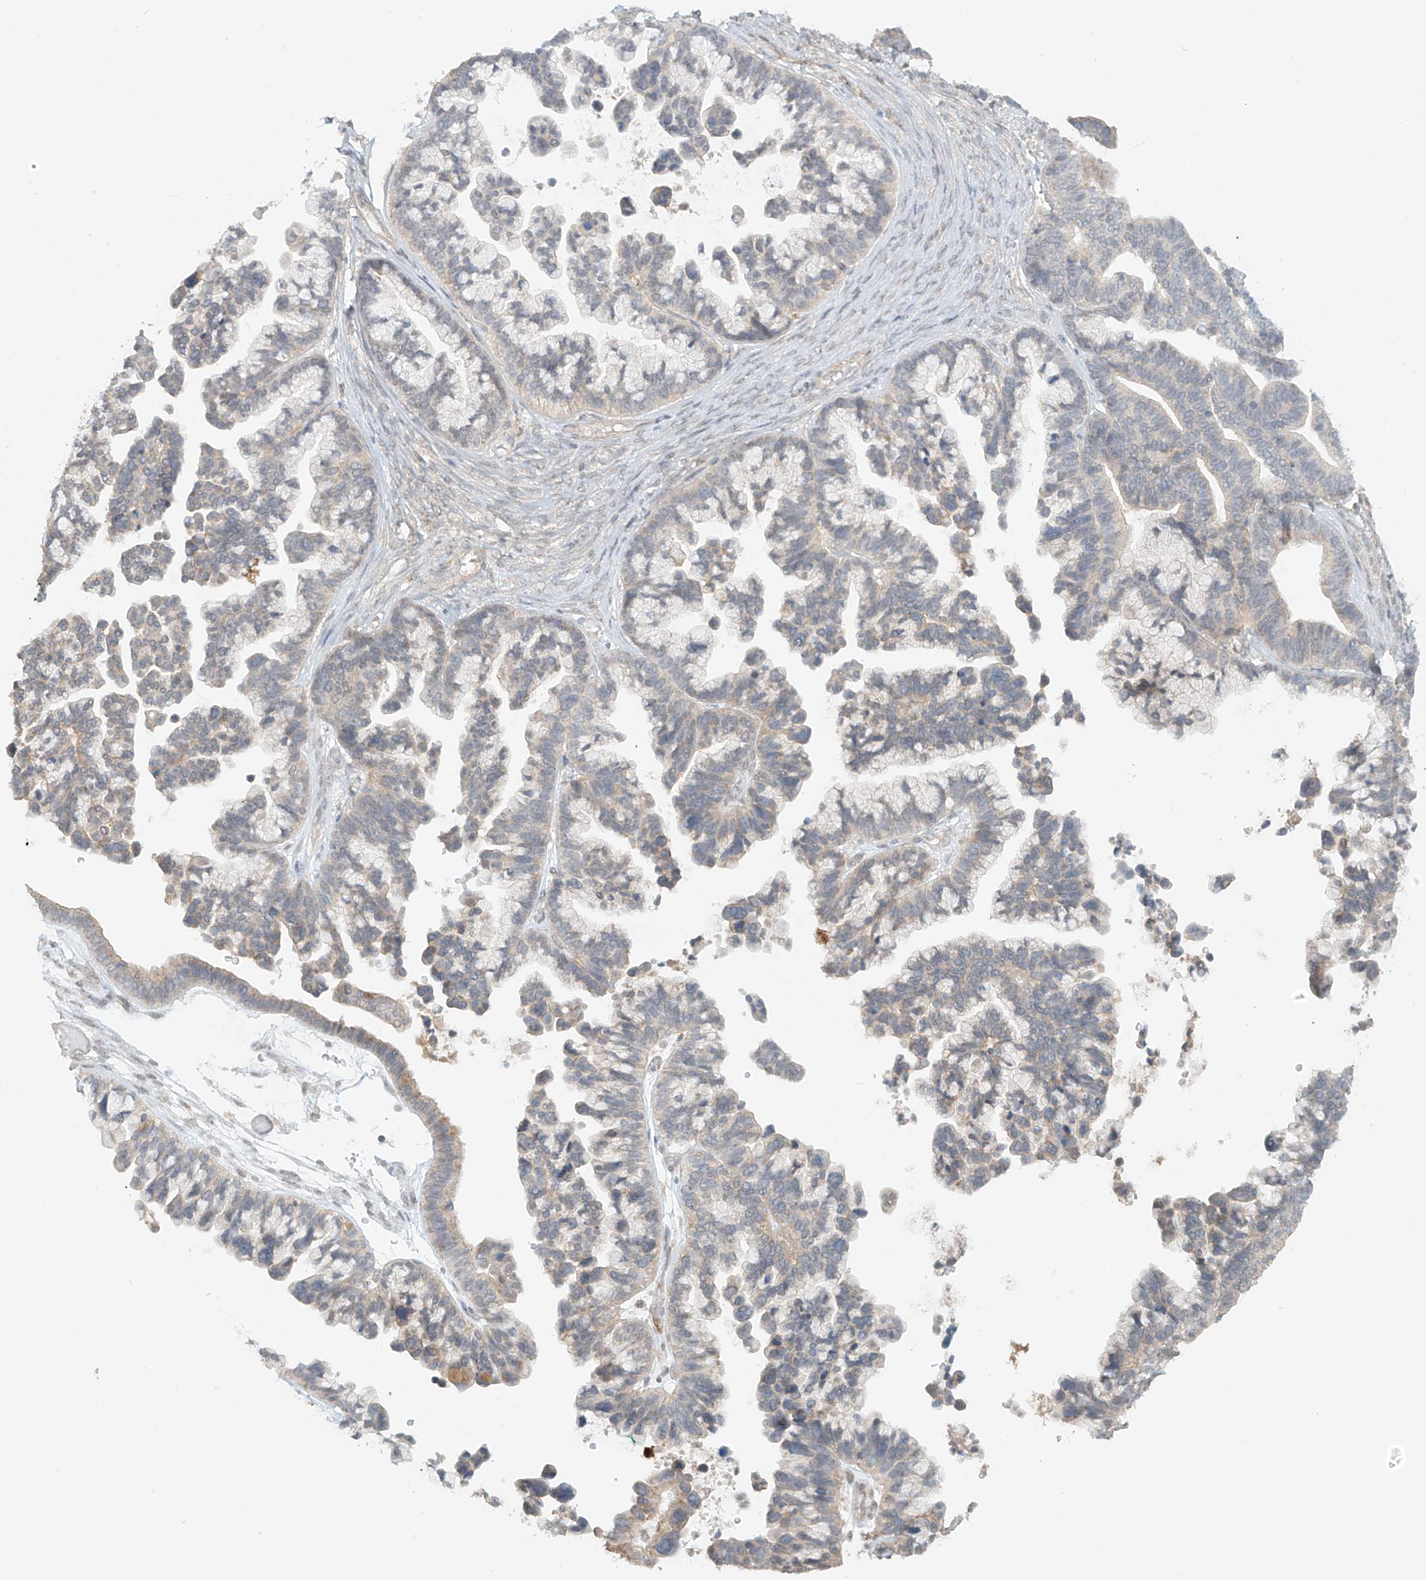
{"staining": {"intensity": "weak", "quantity": "25%-75%", "location": "cytoplasmic/membranous"}, "tissue": "ovarian cancer", "cell_type": "Tumor cells", "image_type": "cancer", "snomed": [{"axis": "morphology", "description": "Cystadenocarcinoma, serous, NOS"}, {"axis": "topography", "description": "Ovary"}], "caption": "Ovarian cancer tissue exhibits weak cytoplasmic/membranous expression in about 25%-75% of tumor cells, visualized by immunohistochemistry.", "gene": "ABCD1", "patient": {"sex": "female", "age": 56}}